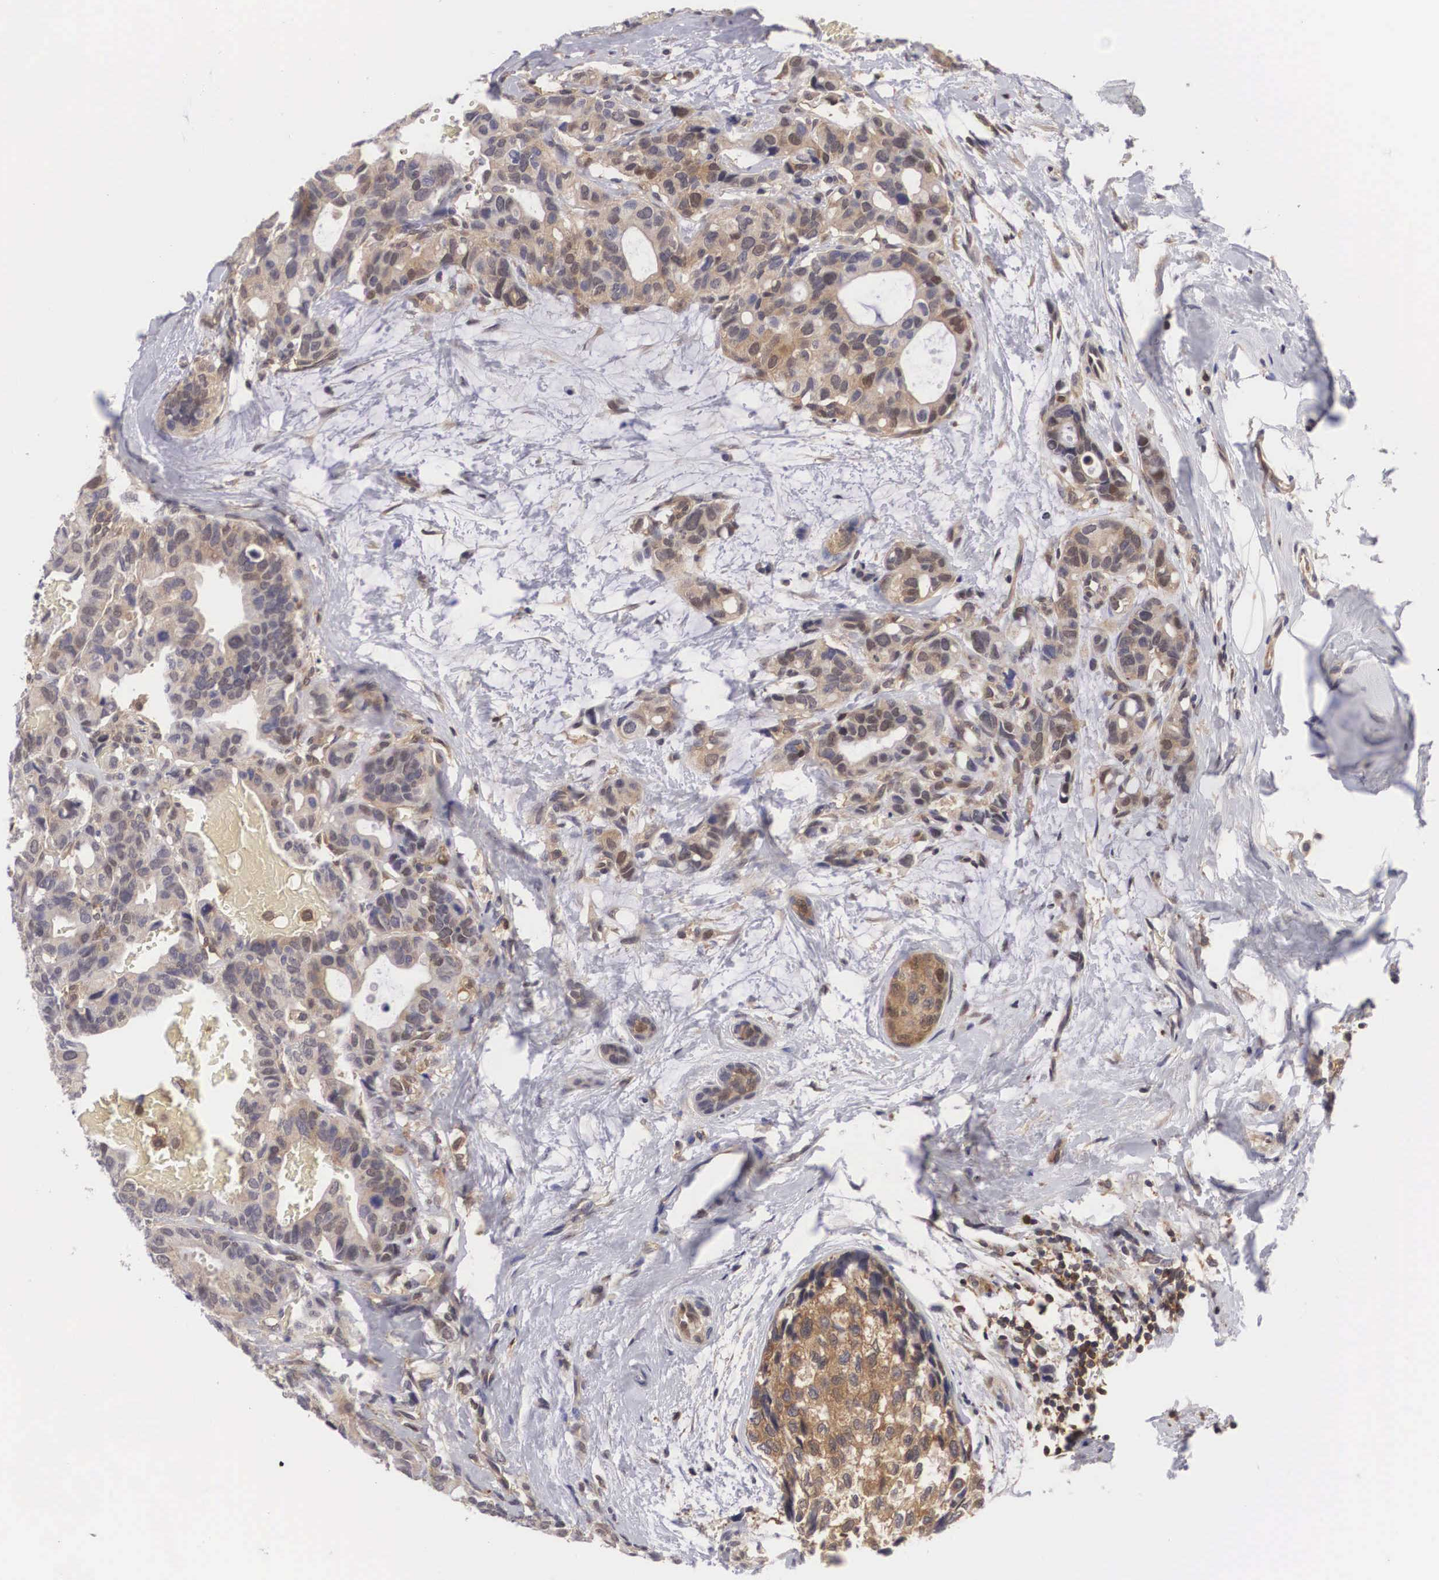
{"staining": {"intensity": "weak", "quantity": ">75%", "location": "cytoplasmic/membranous,nuclear"}, "tissue": "breast cancer", "cell_type": "Tumor cells", "image_type": "cancer", "snomed": [{"axis": "morphology", "description": "Duct carcinoma"}, {"axis": "topography", "description": "Breast"}], "caption": "There is low levels of weak cytoplasmic/membranous and nuclear staining in tumor cells of breast intraductal carcinoma, as demonstrated by immunohistochemical staining (brown color).", "gene": "ADSL", "patient": {"sex": "female", "age": 69}}